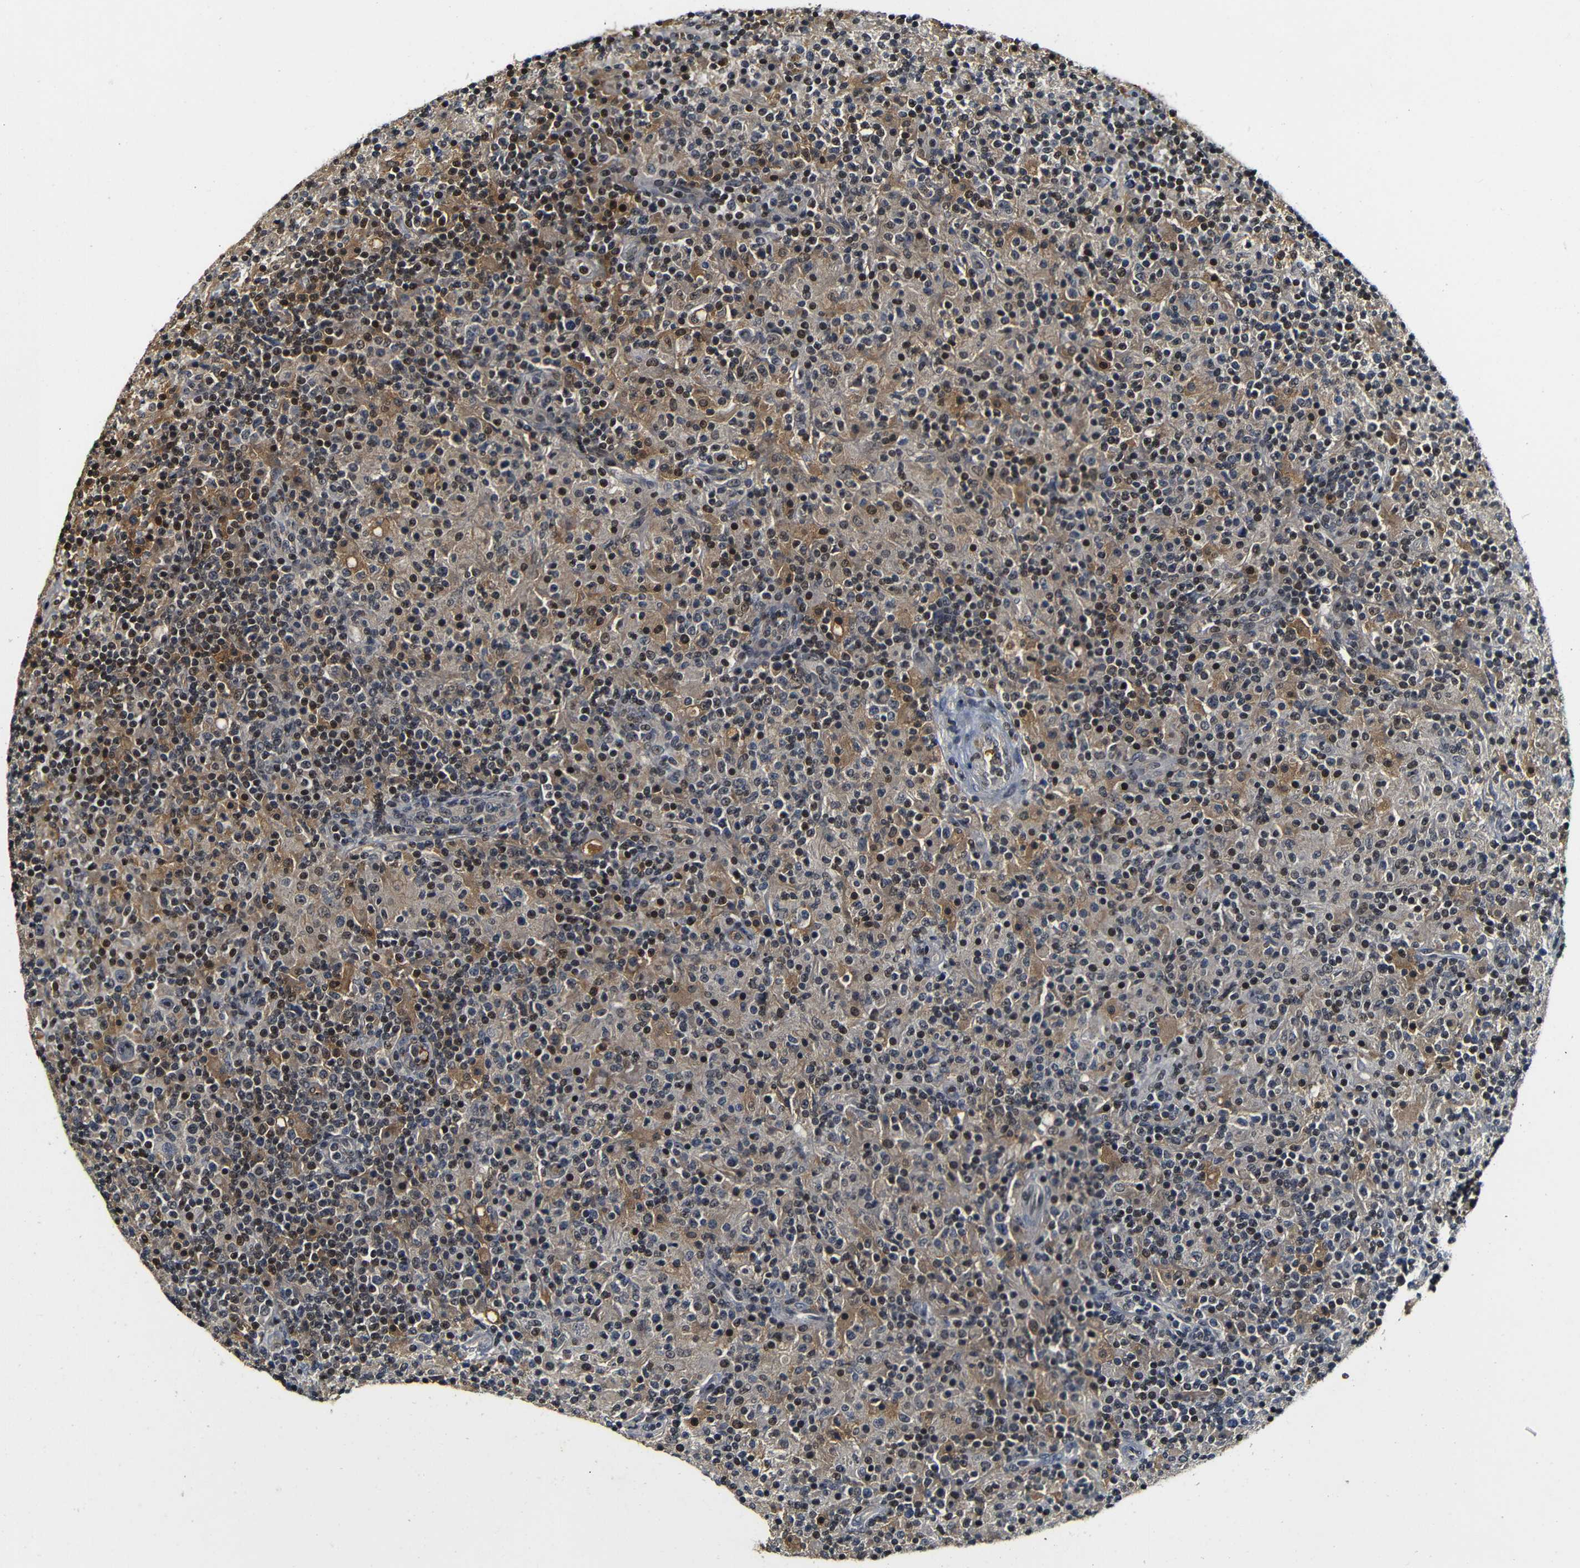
{"staining": {"intensity": "negative", "quantity": "none", "location": "none"}, "tissue": "lymphoma", "cell_type": "Tumor cells", "image_type": "cancer", "snomed": [{"axis": "morphology", "description": "Hodgkin's disease, NOS"}, {"axis": "topography", "description": "Lymph node"}], "caption": "Tumor cells are negative for brown protein staining in Hodgkin's disease.", "gene": "MYC", "patient": {"sex": "male", "age": 70}}